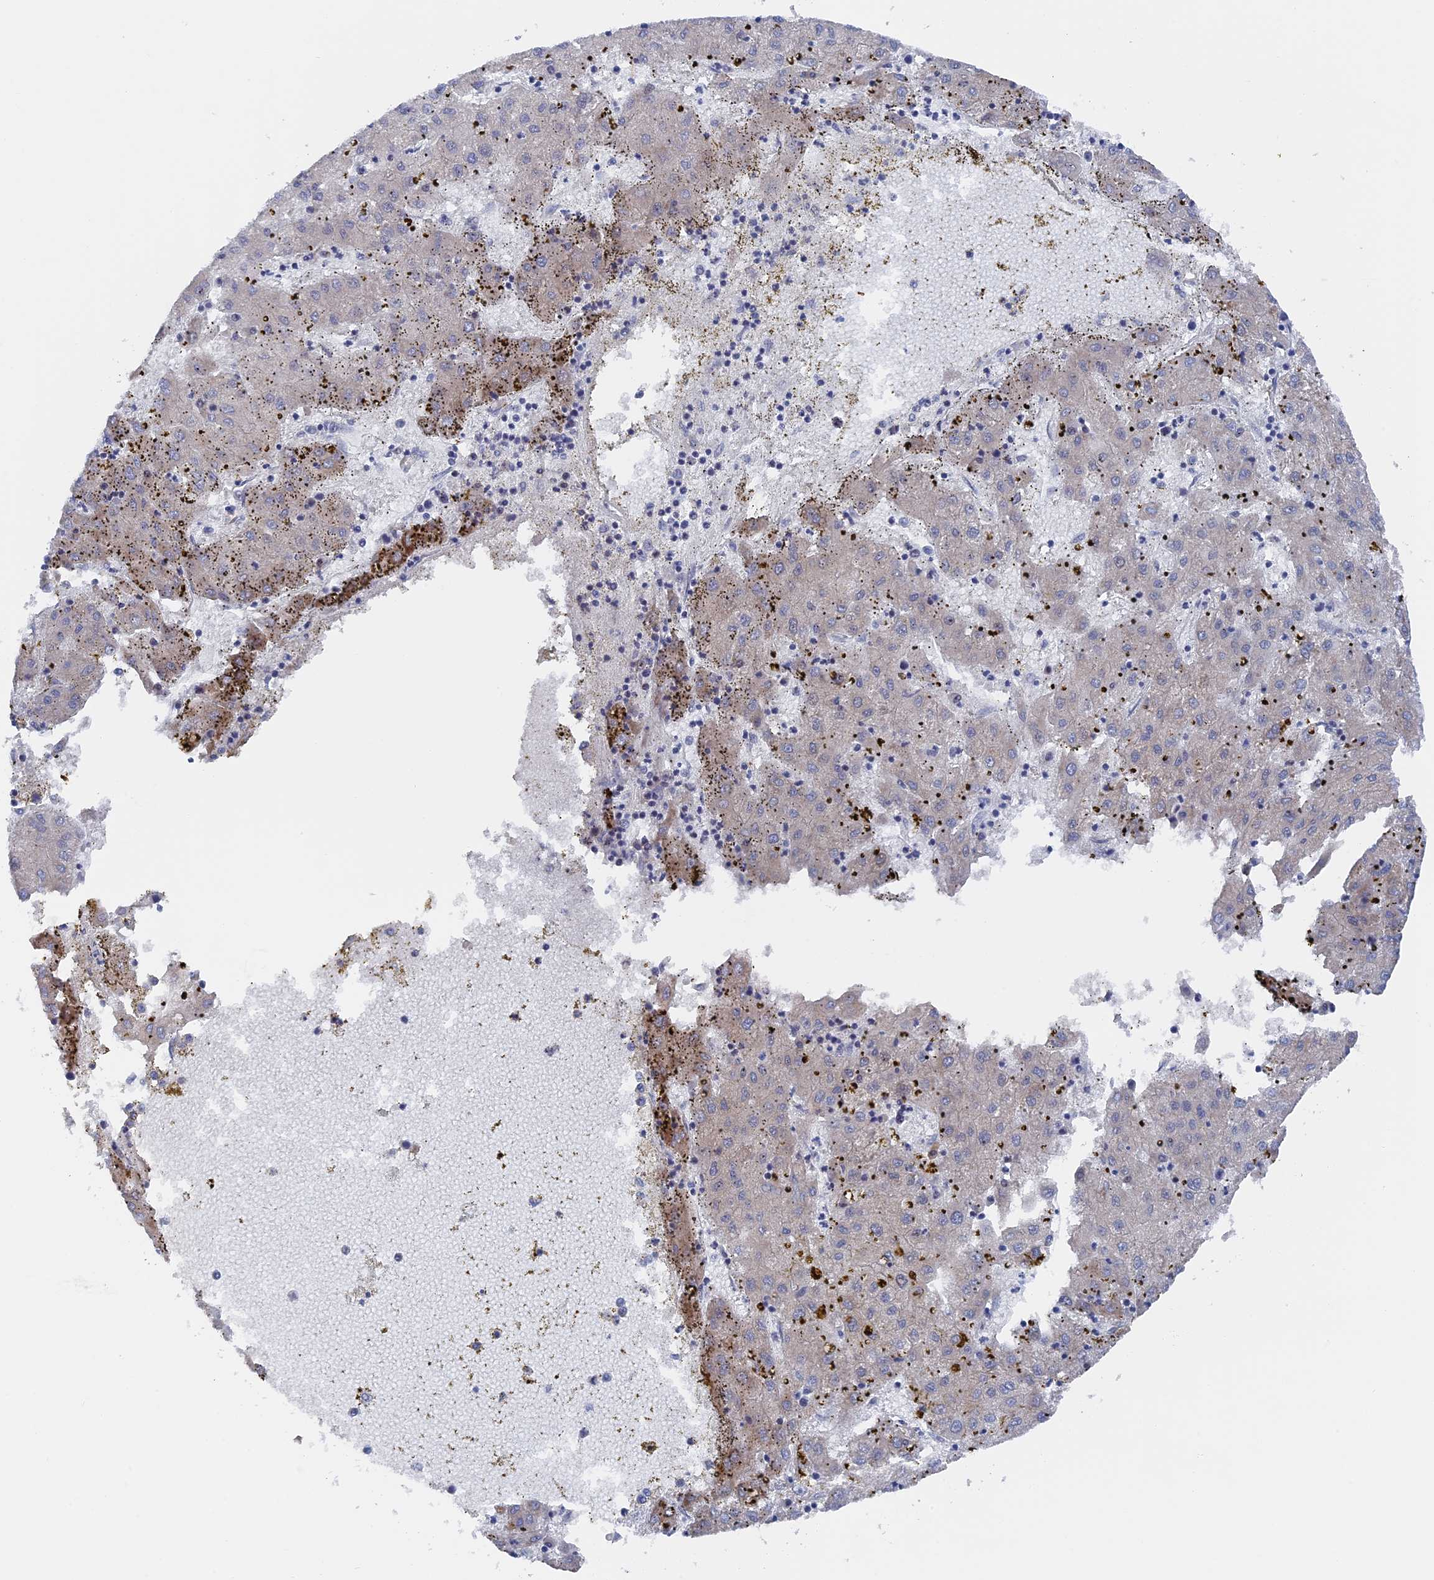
{"staining": {"intensity": "weak", "quantity": "<25%", "location": "cytoplasmic/membranous"}, "tissue": "liver cancer", "cell_type": "Tumor cells", "image_type": "cancer", "snomed": [{"axis": "morphology", "description": "Carcinoma, Hepatocellular, NOS"}, {"axis": "topography", "description": "Liver"}], "caption": "Immunohistochemistry (IHC) of human liver cancer displays no staining in tumor cells. The staining is performed using DAB (3,3'-diaminobenzidine) brown chromogen with nuclei counter-stained in using hematoxylin.", "gene": "TMEM161A", "patient": {"sex": "male", "age": 72}}